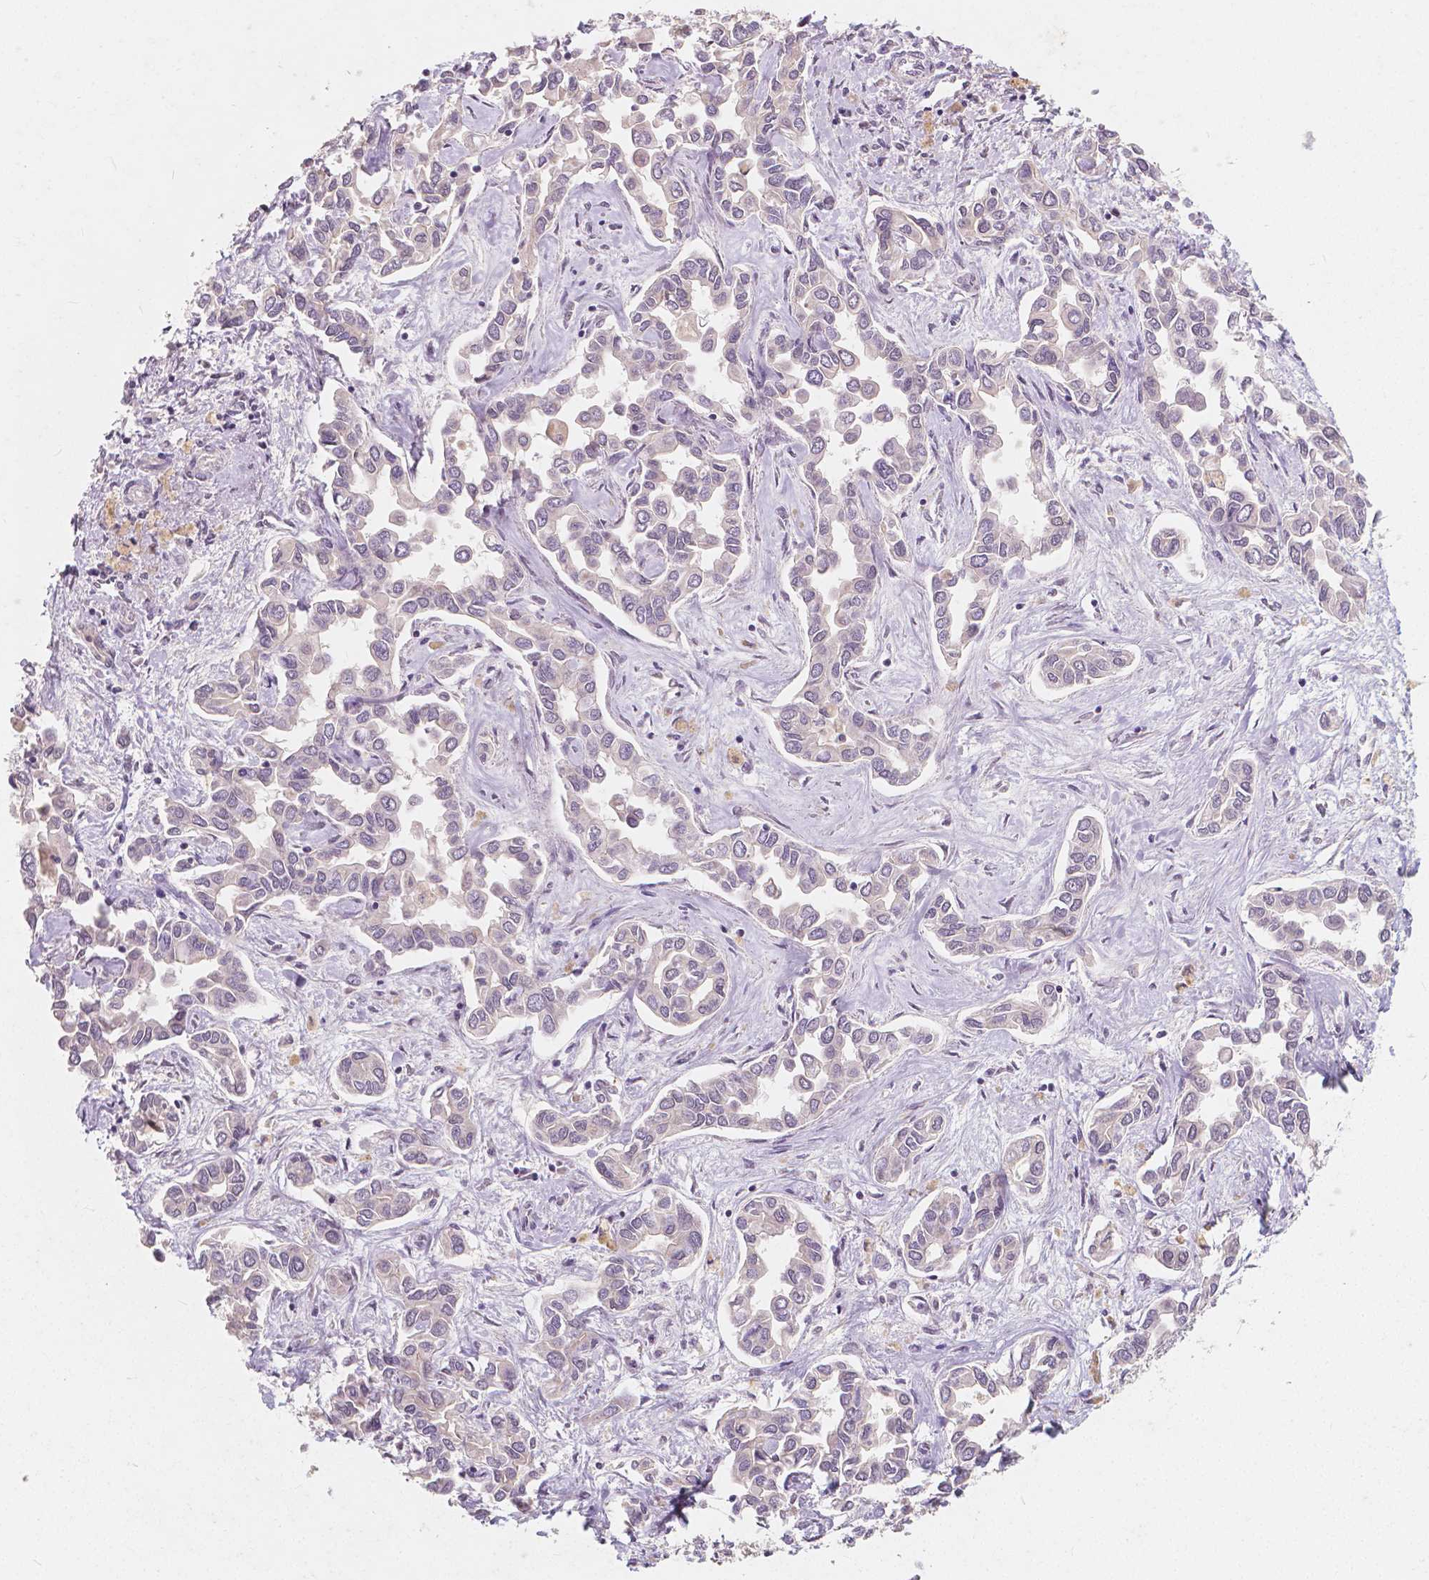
{"staining": {"intensity": "negative", "quantity": "none", "location": "none"}, "tissue": "liver cancer", "cell_type": "Tumor cells", "image_type": "cancer", "snomed": [{"axis": "morphology", "description": "Cholangiocarcinoma"}, {"axis": "topography", "description": "Liver"}], "caption": "This is an immunohistochemistry micrograph of liver cholangiocarcinoma. There is no expression in tumor cells.", "gene": "NOLC1", "patient": {"sex": "female", "age": 64}}